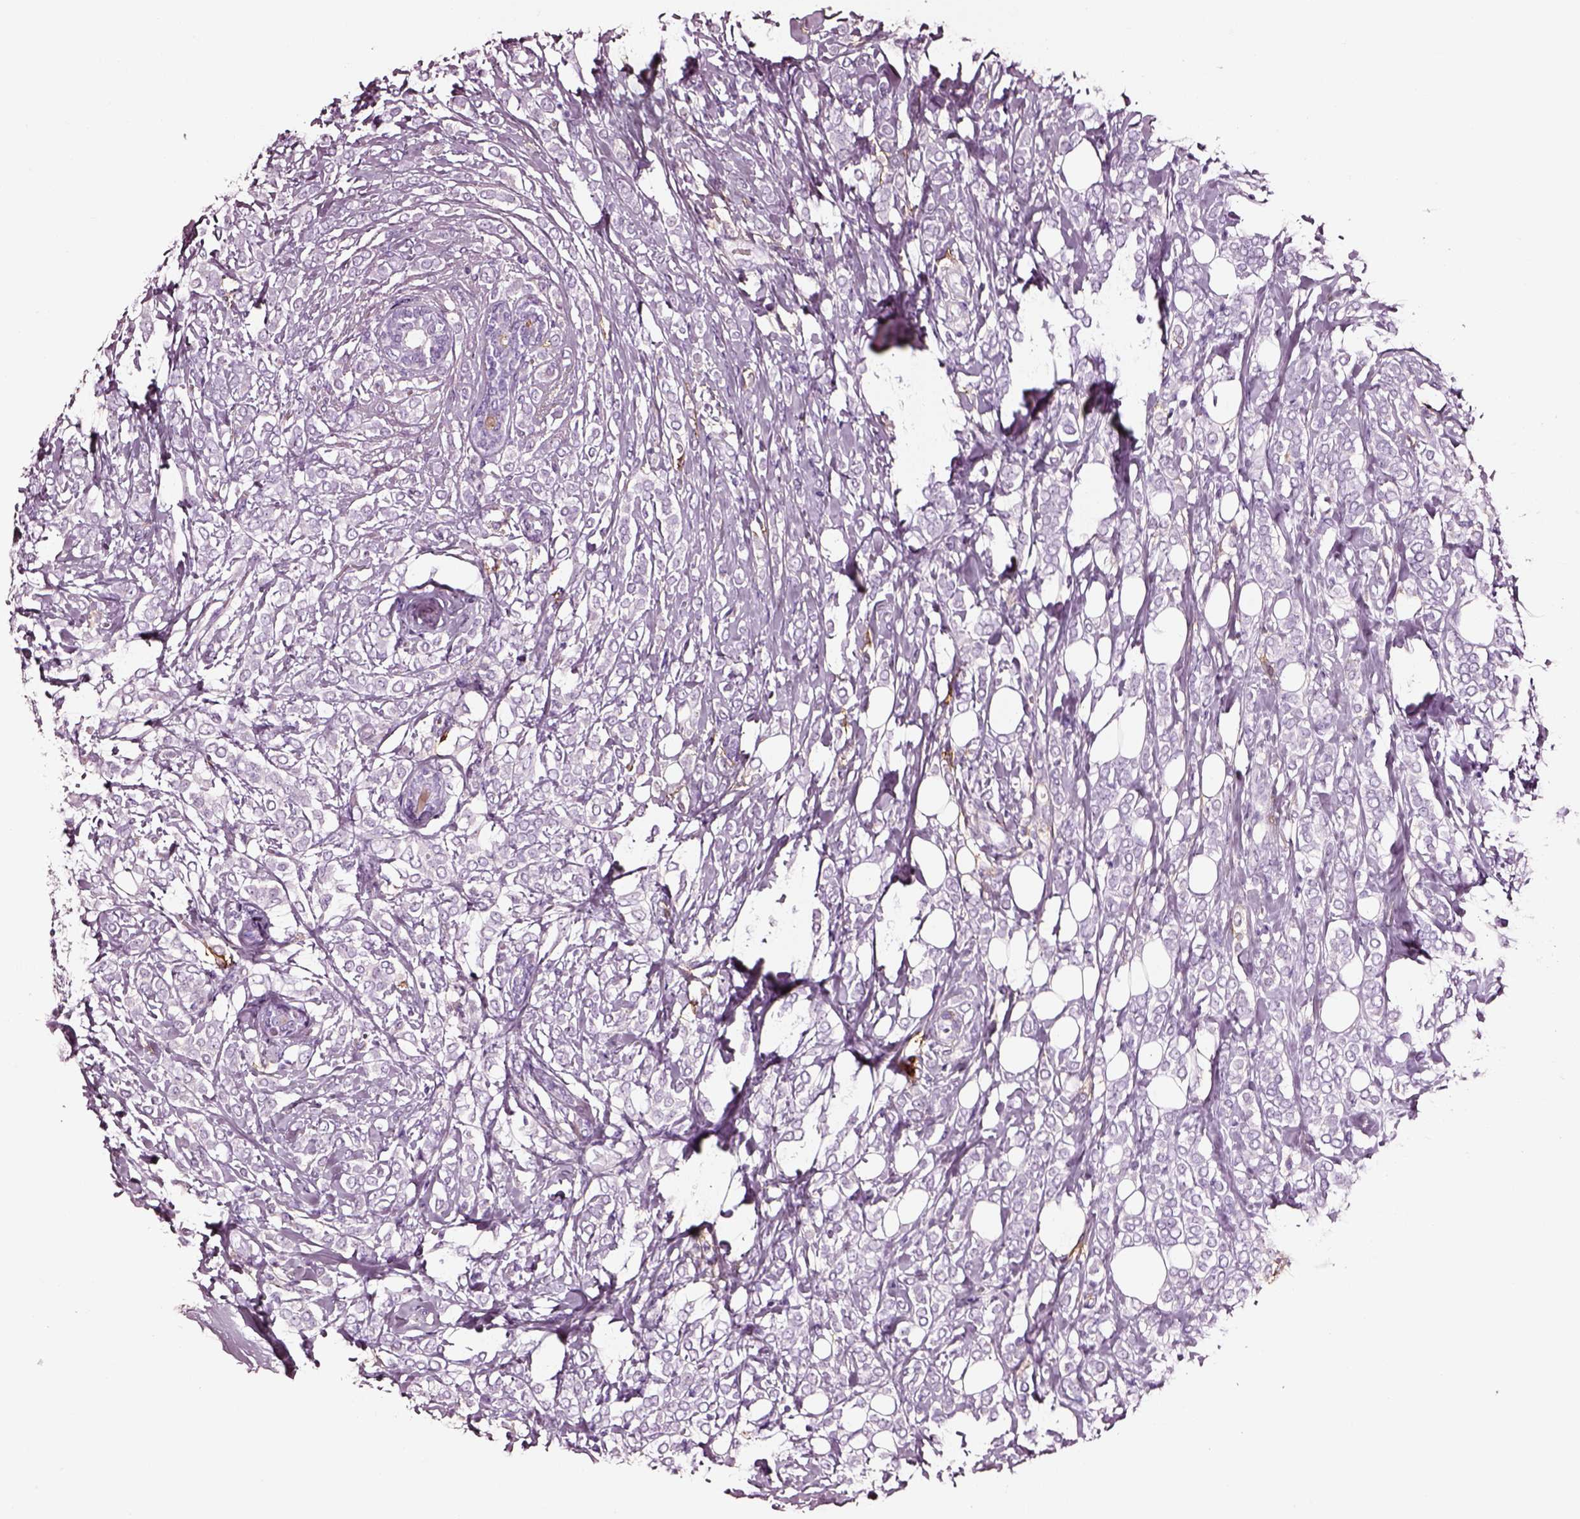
{"staining": {"intensity": "negative", "quantity": "none", "location": "none"}, "tissue": "breast cancer", "cell_type": "Tumor cells", "image_type": "cancer", "snomed": [{"axis": "morphology", "description": "Lobular carcinoma"}, {"axis": "topography", "description": "Breast"}], "caption": "Tumor cells show no significant positivity in breast cancer. Brightfield microscopy of immunohistochemistry stained with DAB (3,3'-diaminobenzidine) (brown) and hematoxylin (blue), captured at high magnification.", "gene": "DPEP1", "patient": {"sex": "female", "age": 49}}